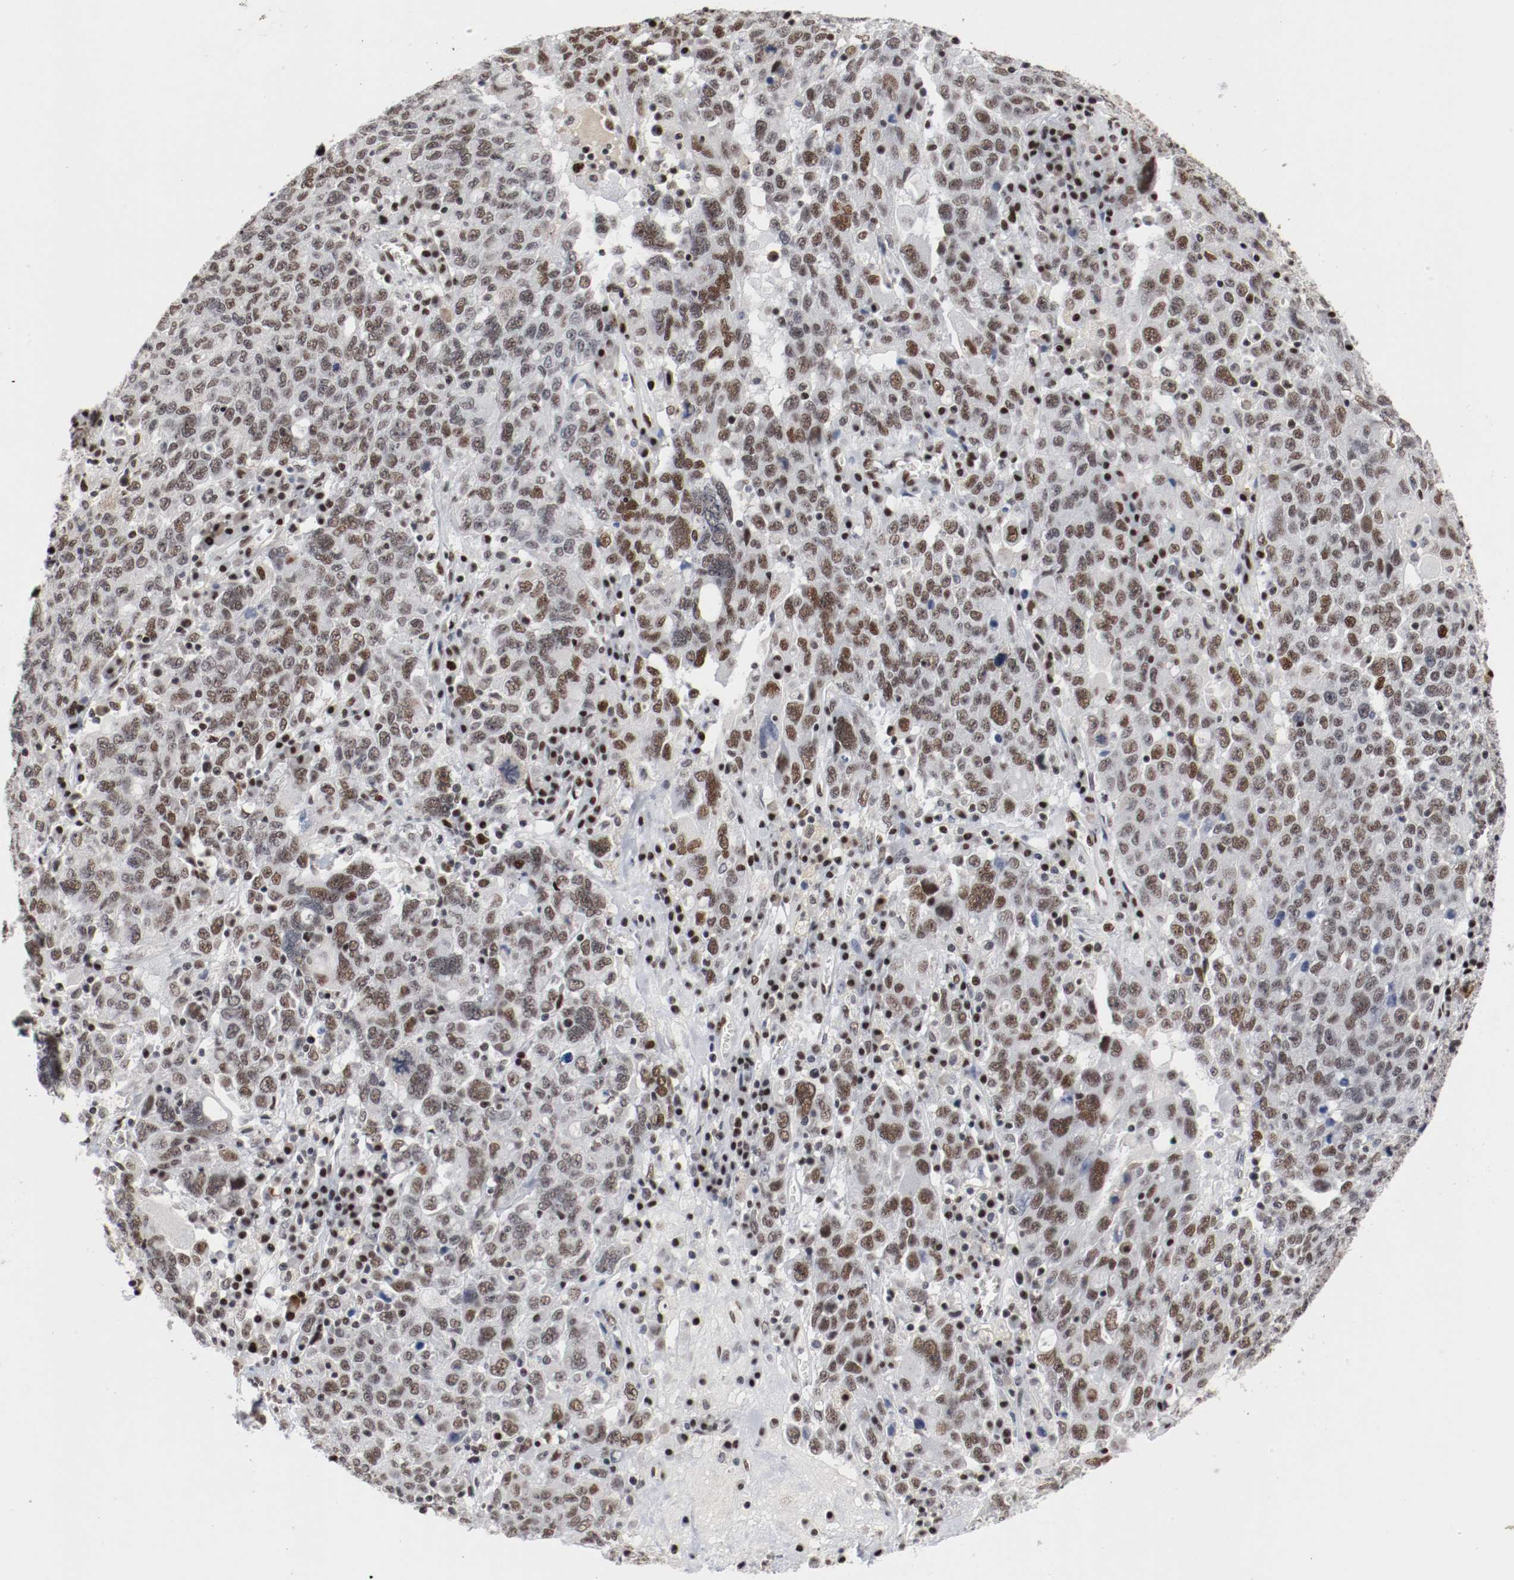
{"staining": {"intensity": "moderate", "quantity": ">75%", "location": "nuclear"}, "tissue": "ovarian cancer", "cell_type": "Tumor cells", "image_type": "cancer", "snomed": [{"axis": "morphology", "description": "Carcinoma, endometroid"}, {"axis": "topography", "description": "Ovary"}], "caption": "Protein expression analysis of human ovarian endometroid carcinoma reveals moderate nuclear expression in about >75% of tumor cells.", "gene": "MEF2D", "patient": {"sex": "female", "age": 62}}